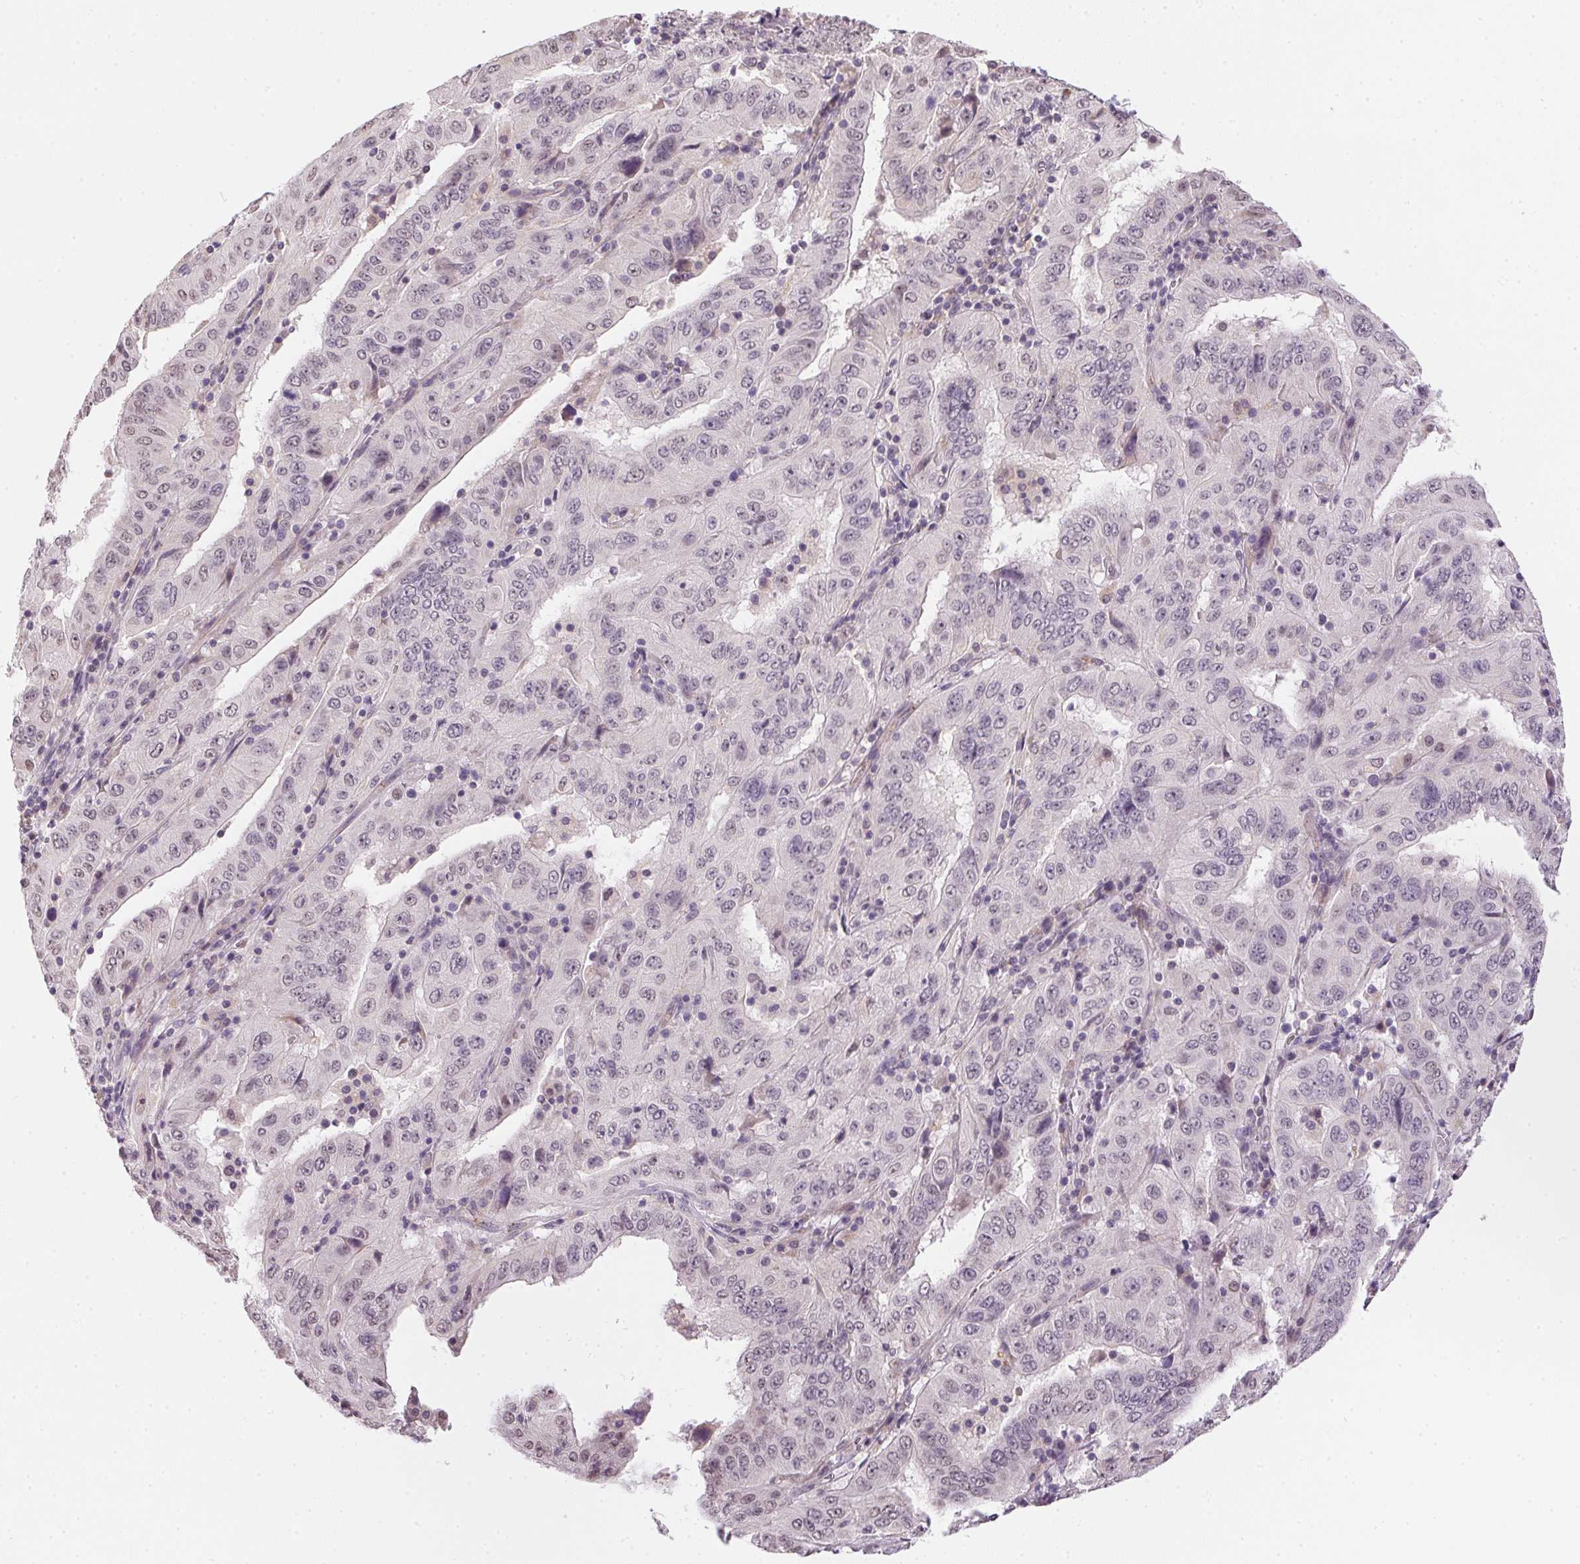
{"staining": {"intensity": "negative", "quantity": "none", "location": "none"}, "tissue": "pancreatic cancer", "cell_type": "Tumor cells", "image_type": "cancer", "snomed": [{"axis": "morphology", "description": "Adenocarcinoma, NOS"}, {"axis": "topography", "description": "Pancreas"}], "caption": "Pancreatic cancer was stained to show a protein in brown. There is no significant staining in tumor cells.", "gene": "METTL13", "patient": {"sex": "male", "age": 63}}